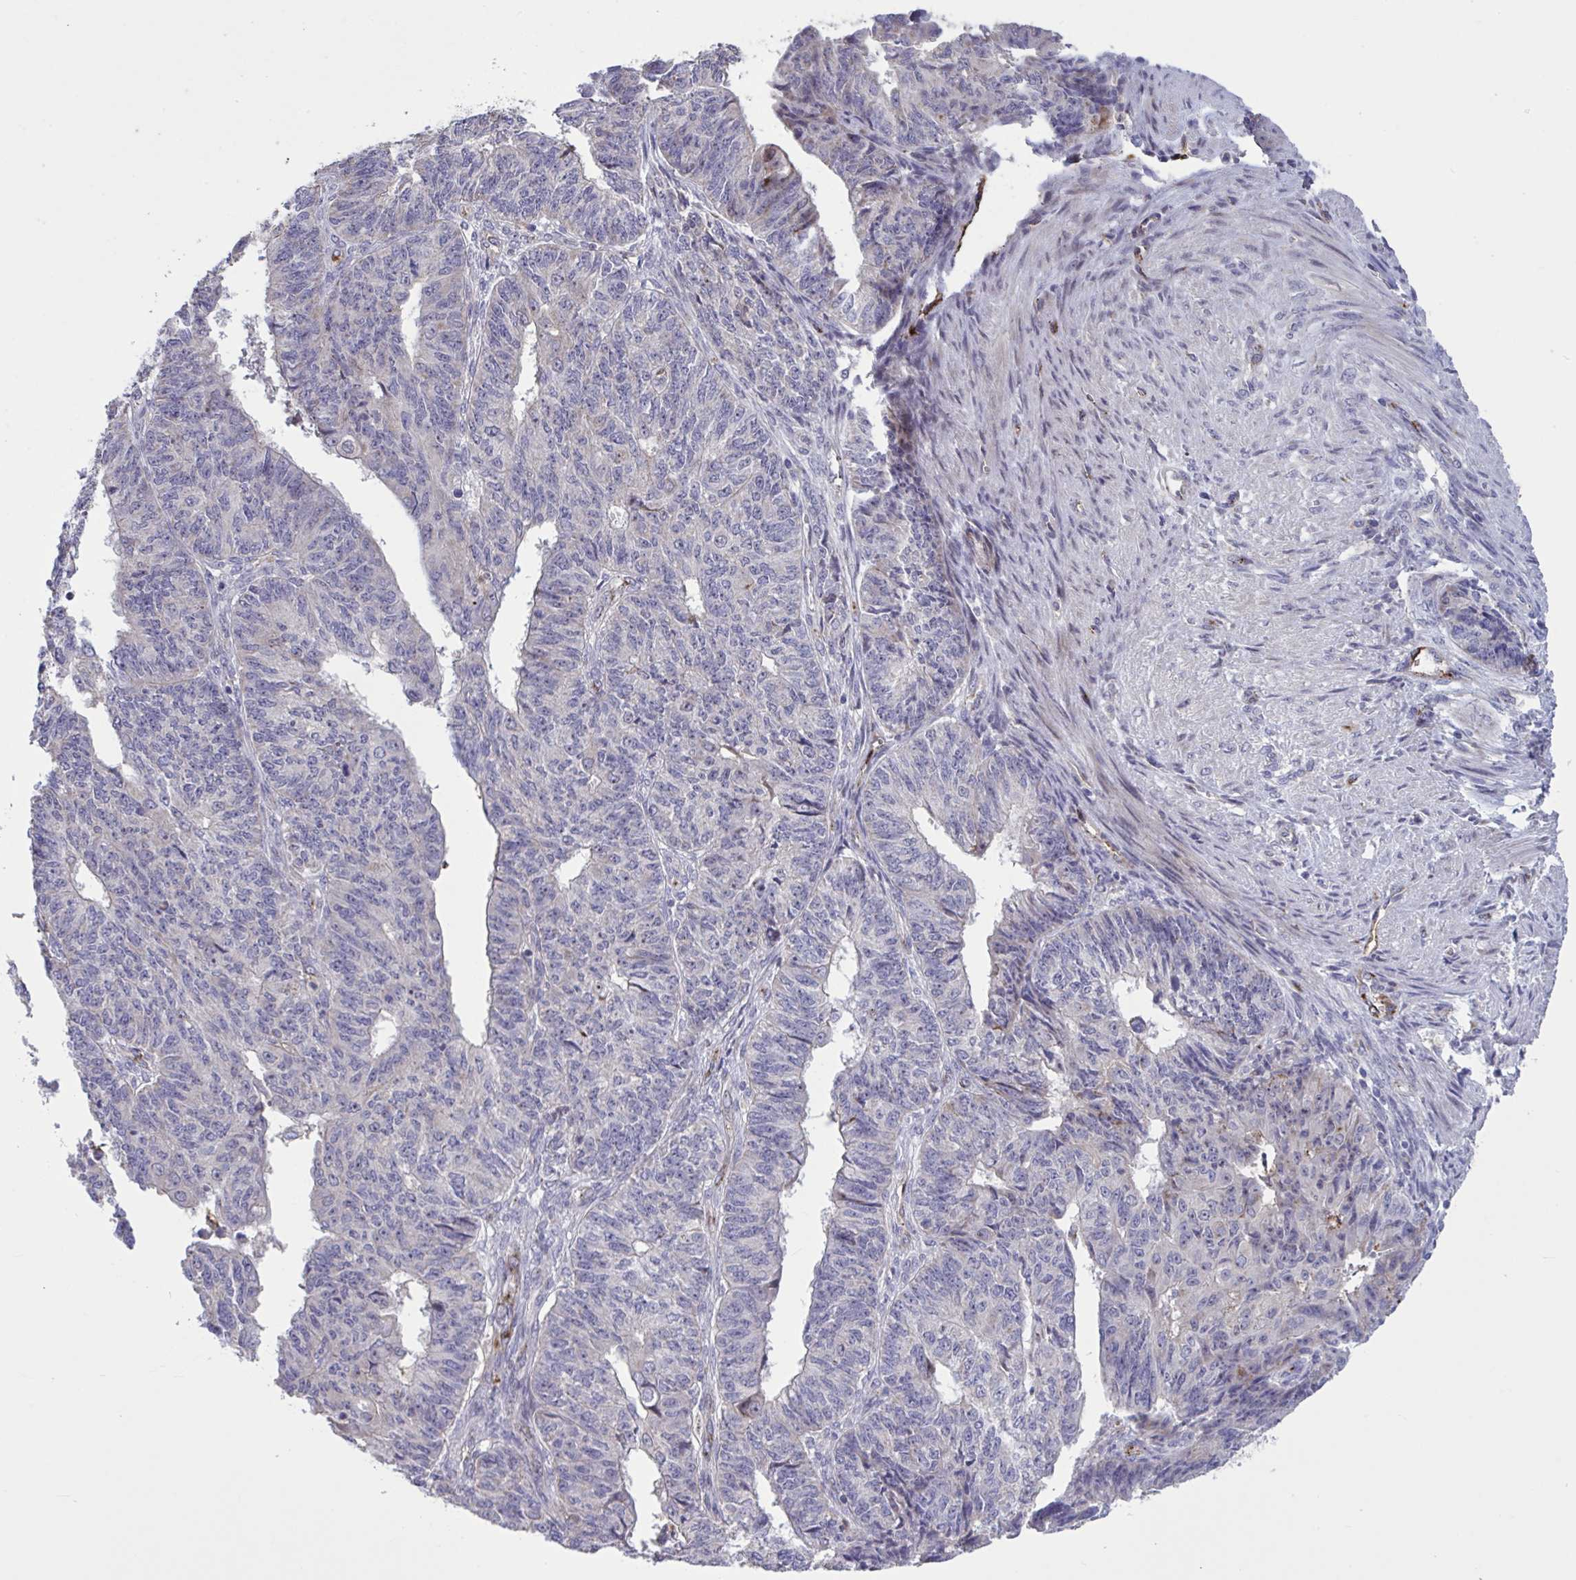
{"staining": {"intensity": "negative", "quantity": "none", "location": "none"}, "tissue": "endometrial cancer", "cell_type": "Tumor cells", "image_type": "cancer", "snomed": [{"axis": "morphology", "description": "Adenocarcinoma, NOS"}, {"axis": "topography", "description": "Endometrium"}], "caption": "The image shows no staining of tumor cells in endometrial cancer (adenocarcinoma). (DAB (3,3'-diaminobenzidine) immunohistochemistry with hematoxylin counter stain).", "gene": "CD101", "patient": {"sex": "female", "age": 32}}